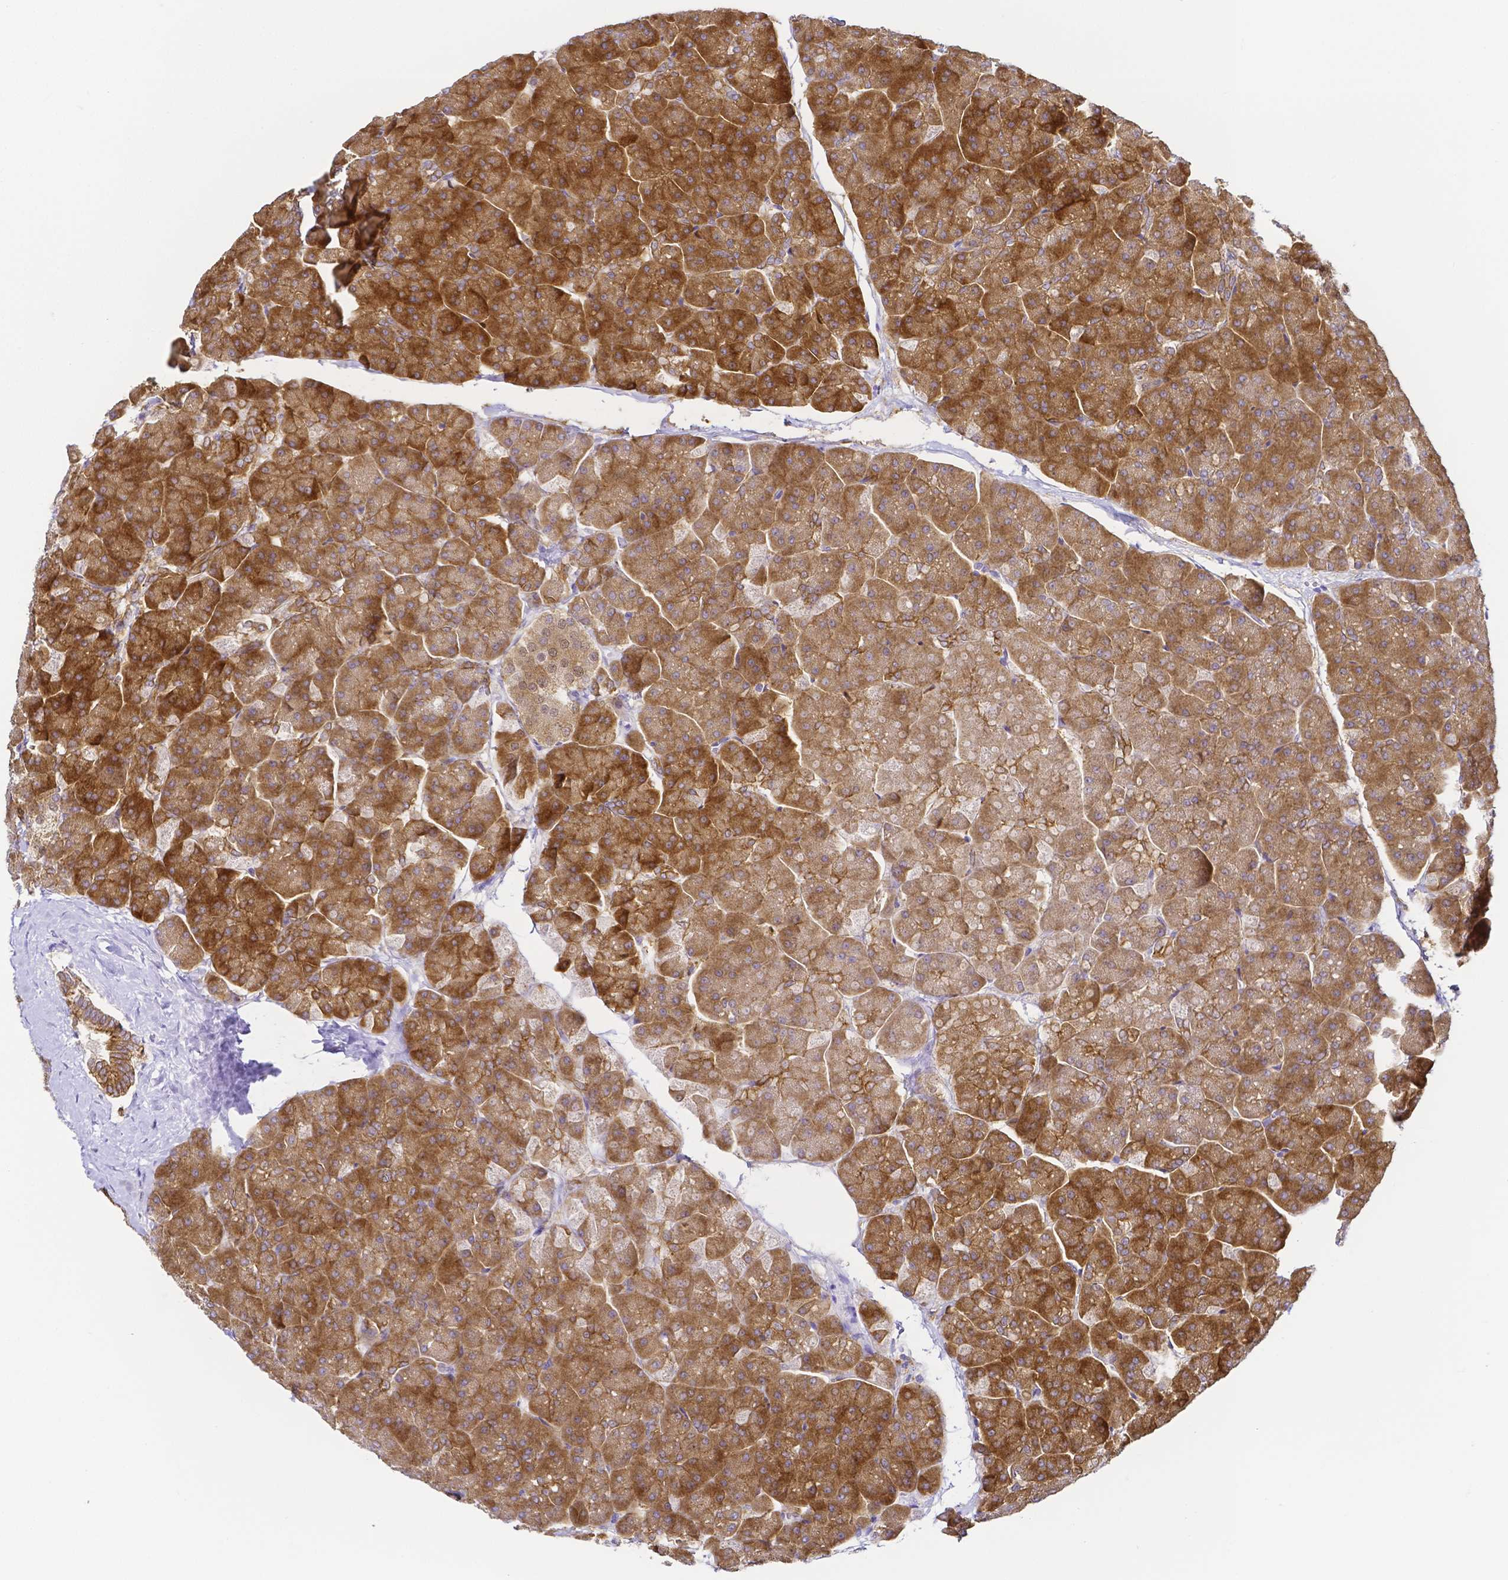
{"staining": {"intensity": "moderate", "quantity": ">75%", "location": "cytoplasmic/membranous"}, "tissue": "pancreas", "cell_type": "Exocrine glandular cells", "image_type": "normal", "snomed": [{"axis": "morphology", "description": "Normal tissue, NOS"}, {"axis": "topography", "description": "Pancreas"}, {"axis": "topography", "description": "Peripheral nerve tissue"}], "caption": "Brown immunohistochemical staining in normal human pancreas displays moderate cytoplasmic/membranous staining in approximately >75% of exocrine glandular cells. (brown staining indicates protein expression, while blue staining denotes nuclei).", "gene": "PKP3", "patient": {"sex": "male", "age": 54}}